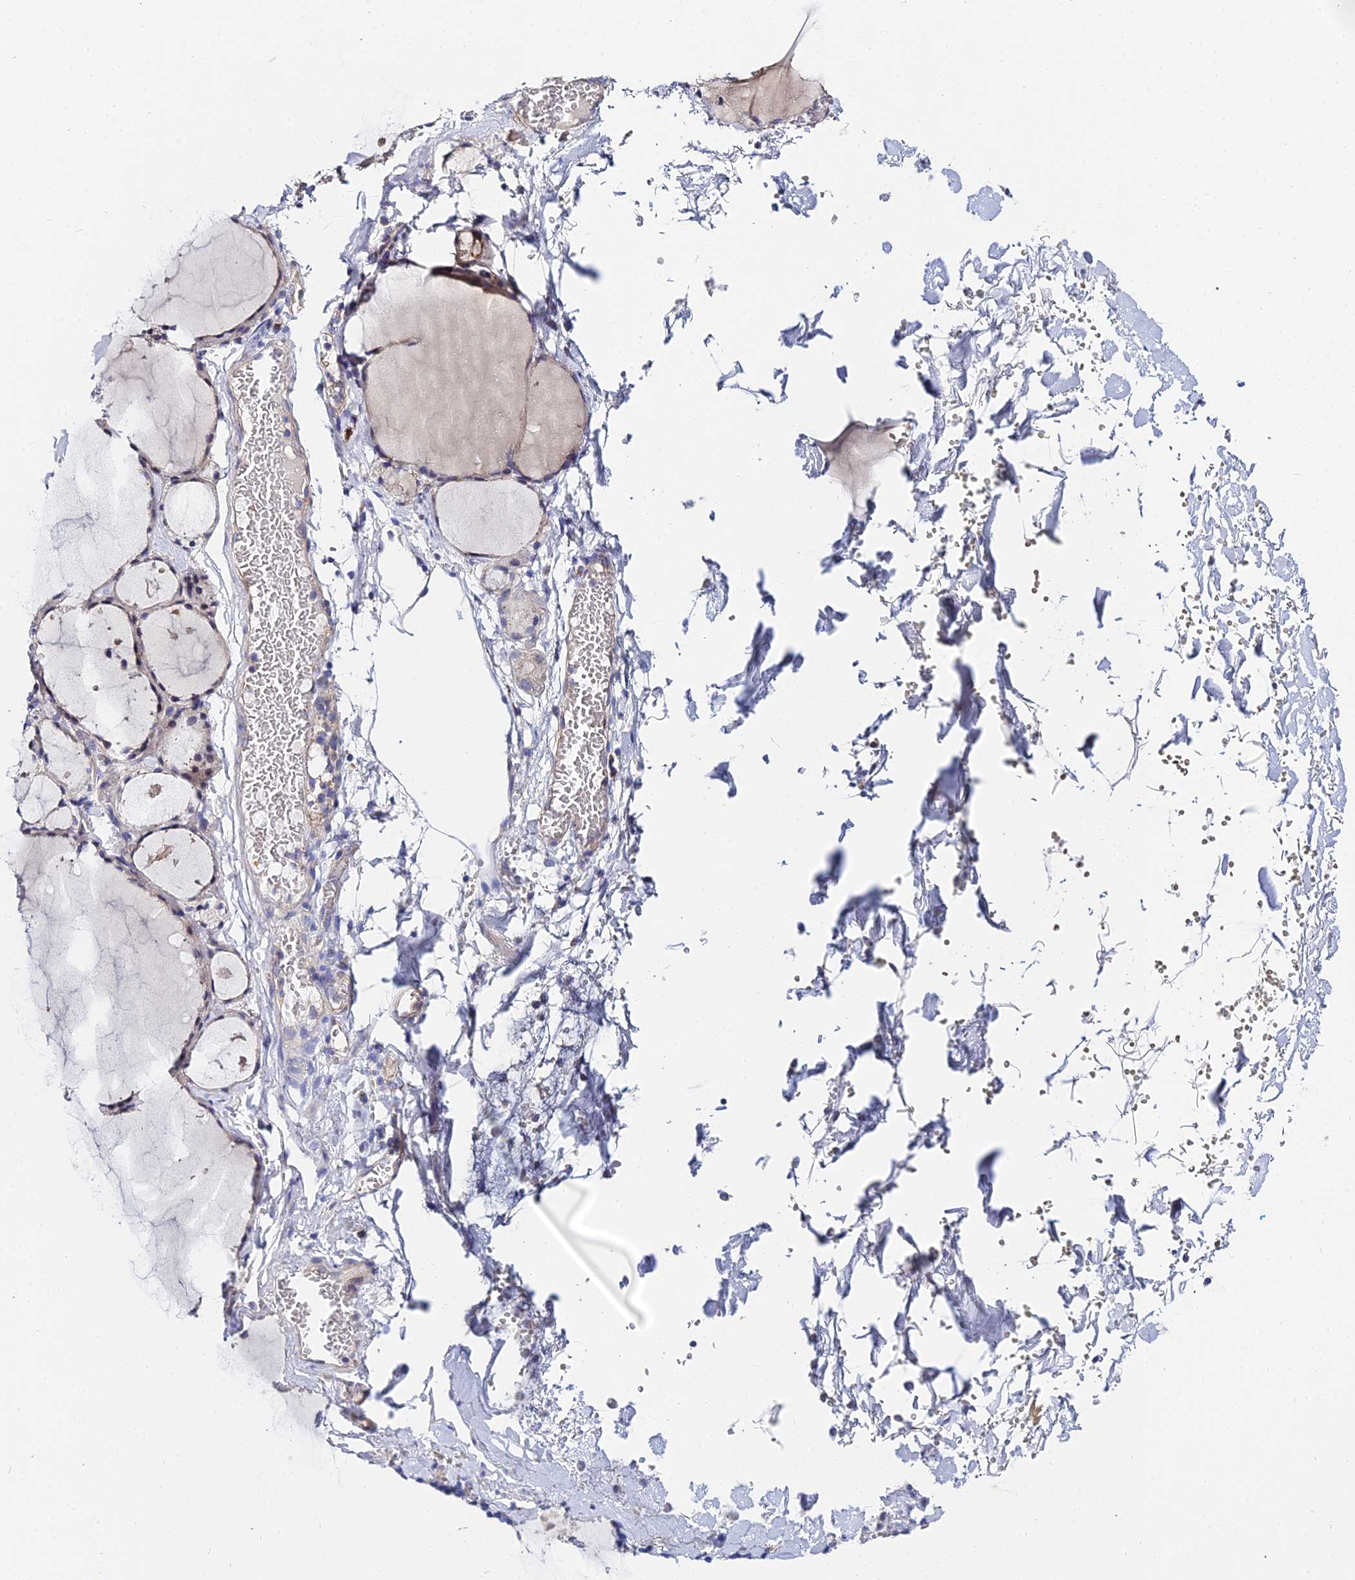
{"staining": {"intensity": "negative", "quantity": "none", "location": "none"}, "tissue": "thyroid gland", "cell_type": "Glandular cells", "image_type": "normal", "snomed": [{"axis": "morphology", "description": "Normal tissue, NOS"}, {"axis": "topography", "description": "Thyroid gland"}], "caption": "High power microscopy image of an immunohistochemistry micrograph of normal thyroid gland, revealing no significant staining in glandular cells.", "gene": "APOBEC3H", "patient": {"sex": "male", "age": 56}}